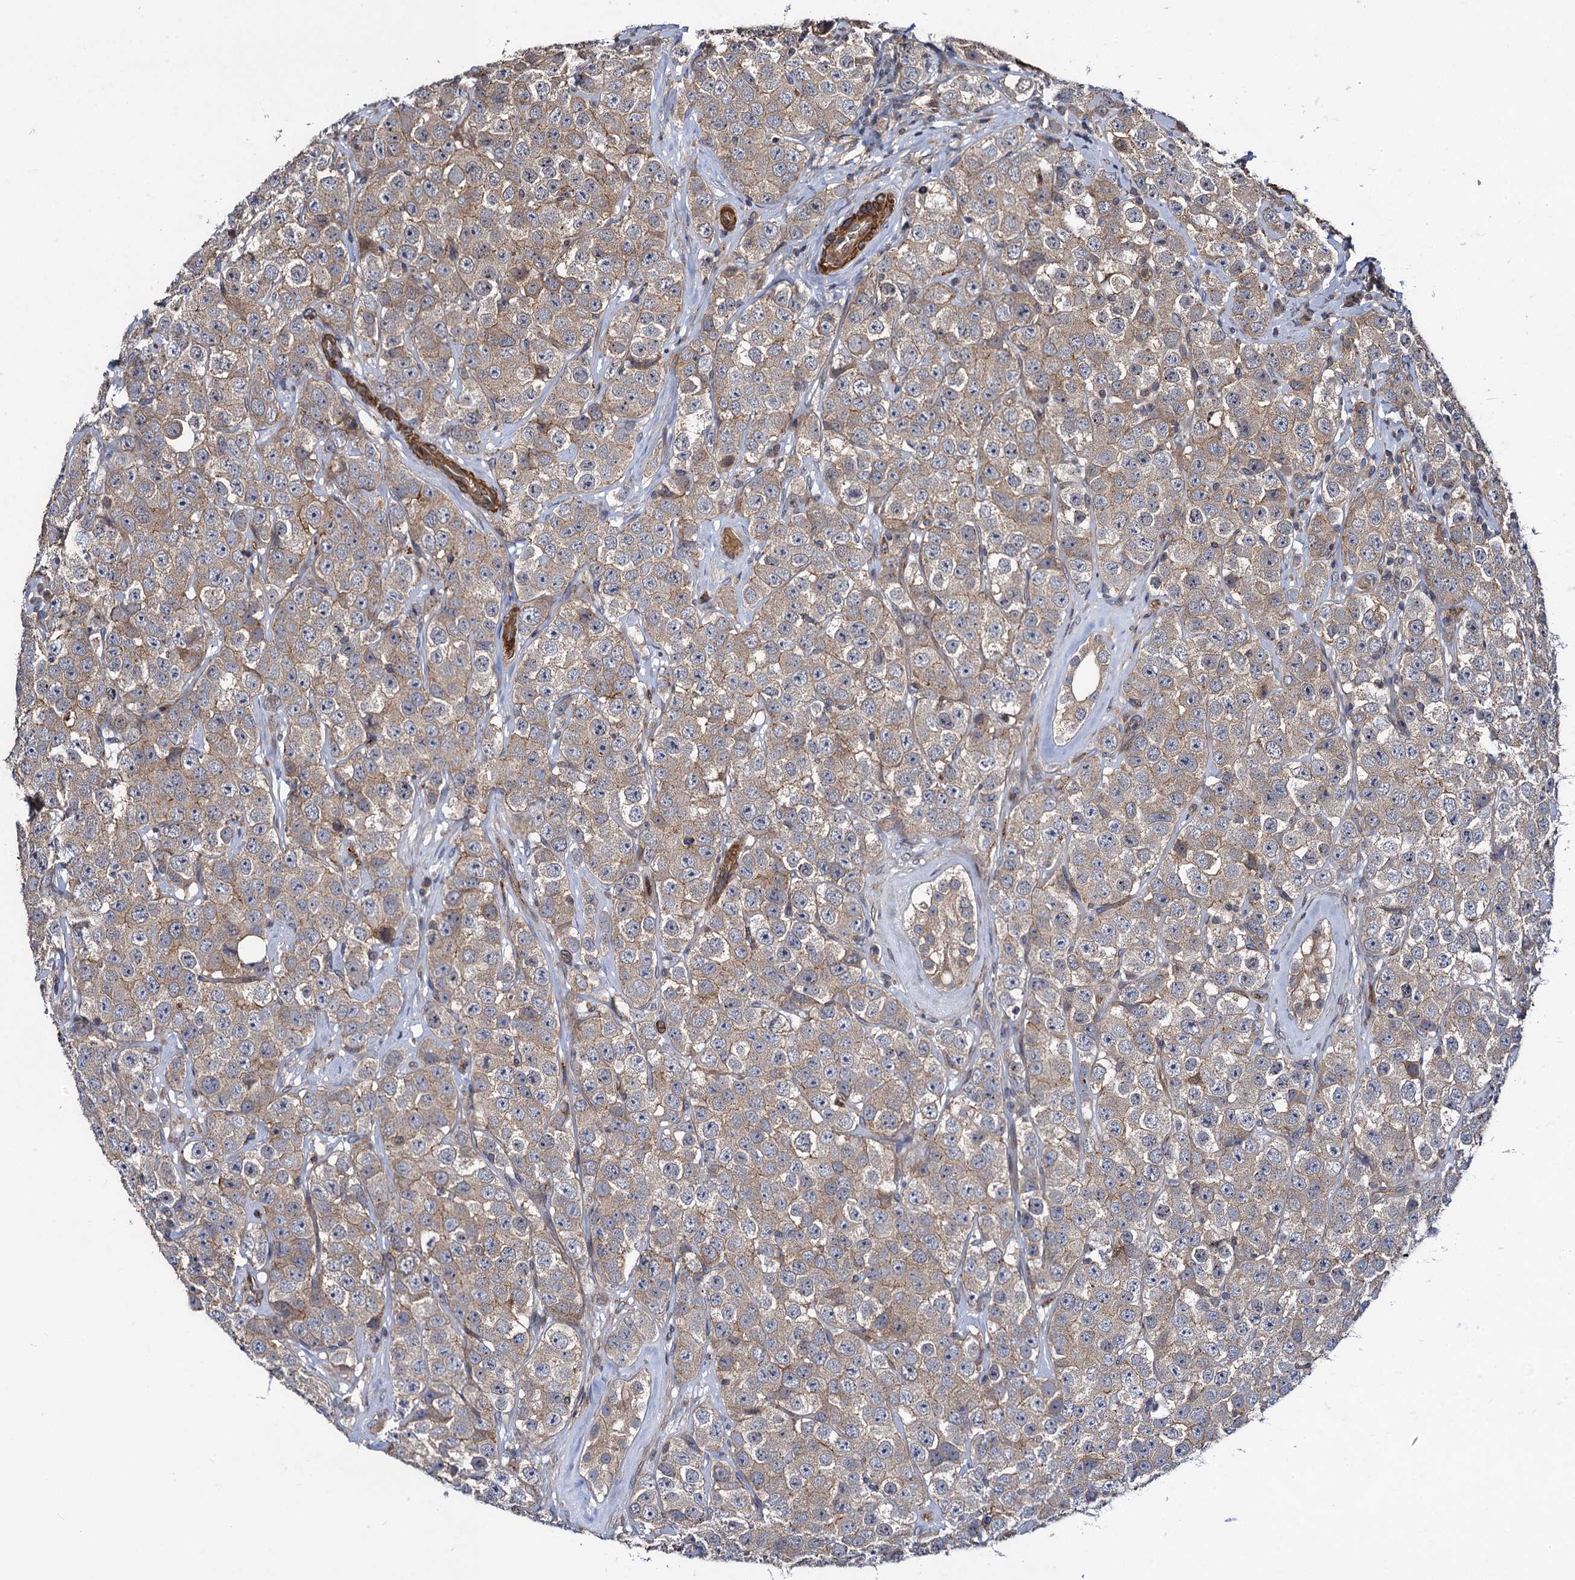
{"staining": {"intensity": "weak", "quantity": ">75%", "location": "cytoplasmic/membranous"}, "tissue": "testis cancer", "cell_type": "Tumor cells", "image_type": "cancer", "snomed": [{"axis": "morphology", "description": "Seminoma, NOS"}, {"axis": "topography", "description": "Testis"}], "caption": "Tumor cells show low levels of weak cytoplasmic/membranous staining in about >75% of cells in human testis cancer (seminoma).", "gene": "KXD1", "patient": {"sex": "male", "age": 28}}